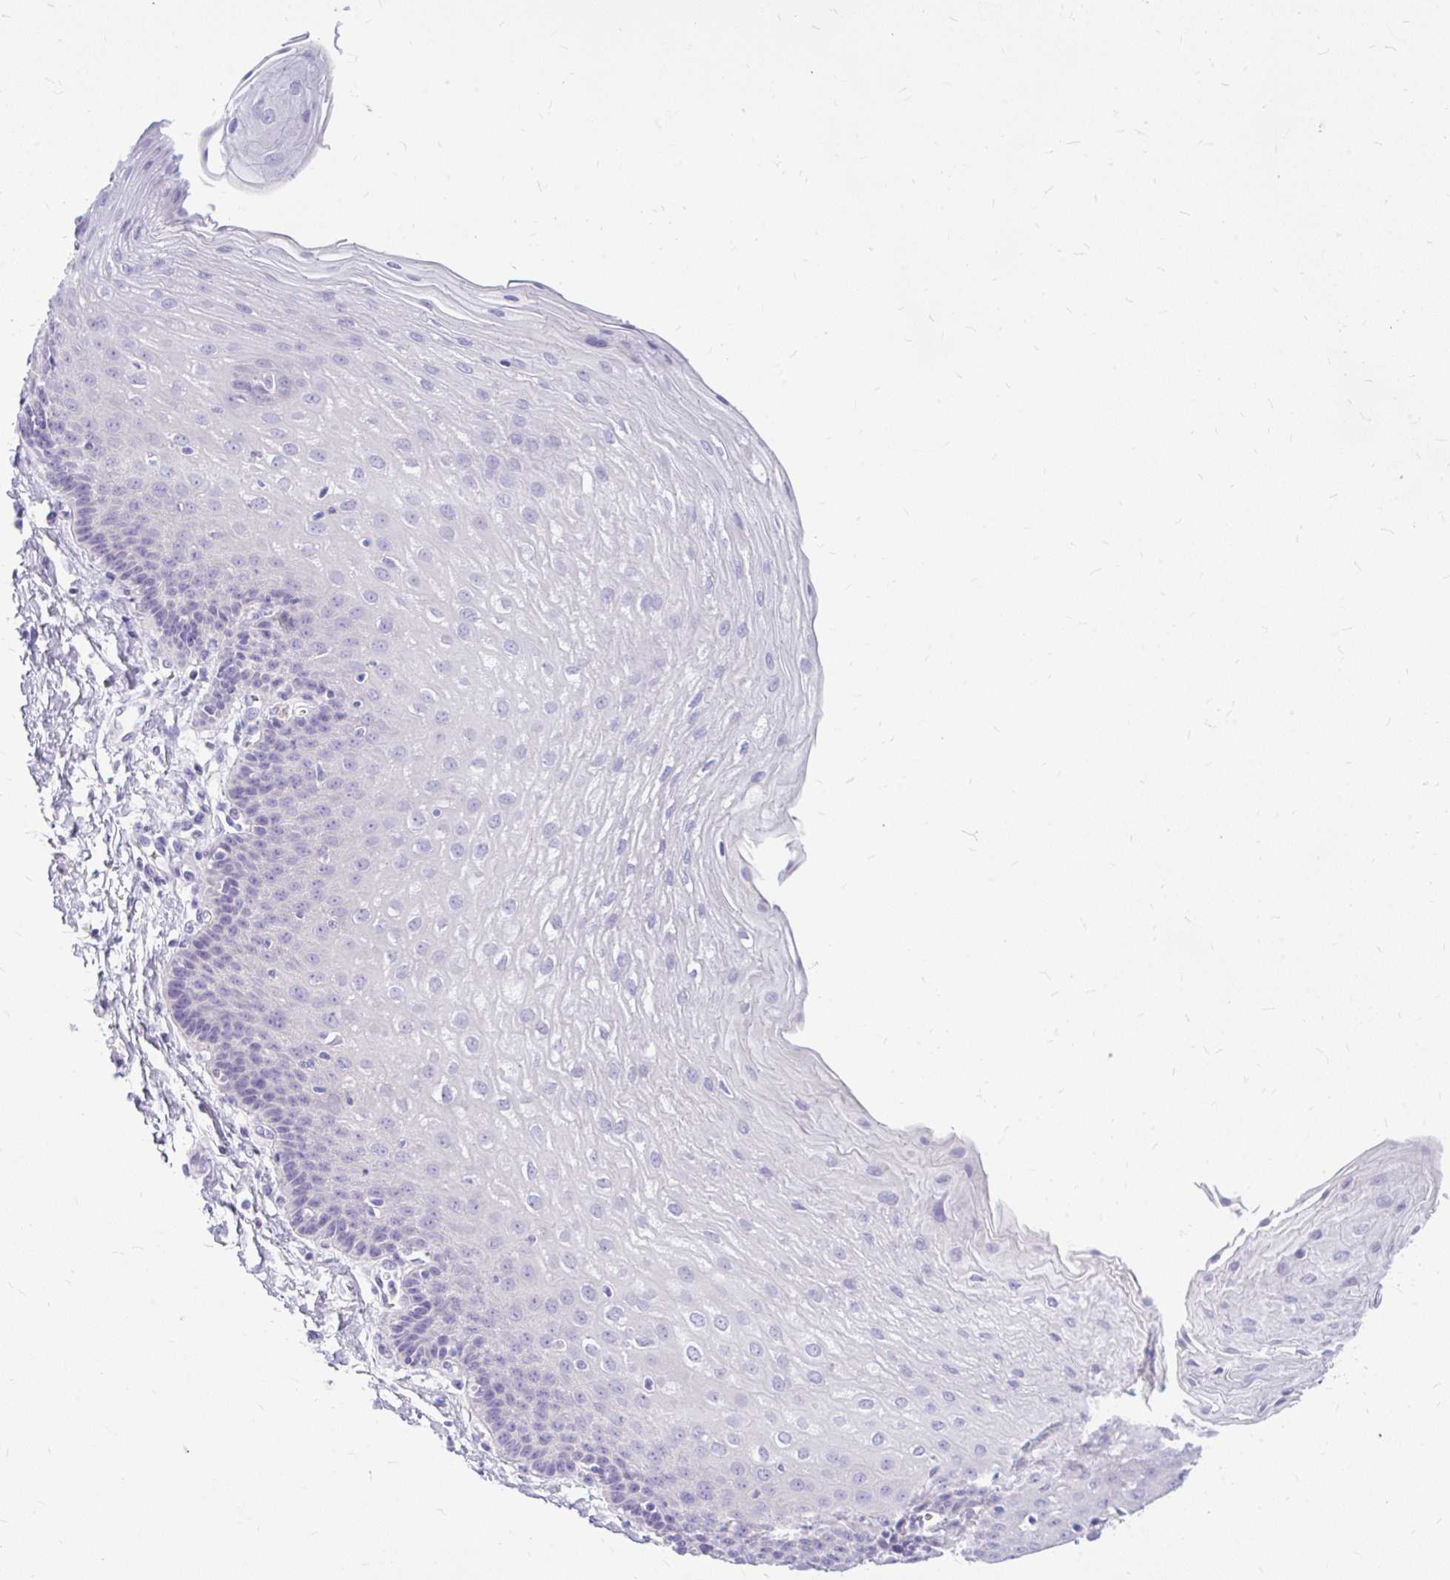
{"staining": {"intensity": "negative", "quantity": "none", "location": "none"}, "tissue": "esophagus", "cell_type": "Squamous epithelial cells", "image_type": "normal", "snomed": [{"axis": "morphology", "description": "Normal tissue, NOS"}, {"axis": "topography", "description": "Esophagus"}], "caption": "The IHC micrograph has no significant expression in squamous epithelial cells of esophagus.", "gene": "MAP1LC3A", "patient": {"sex": "female", "age": 81}}